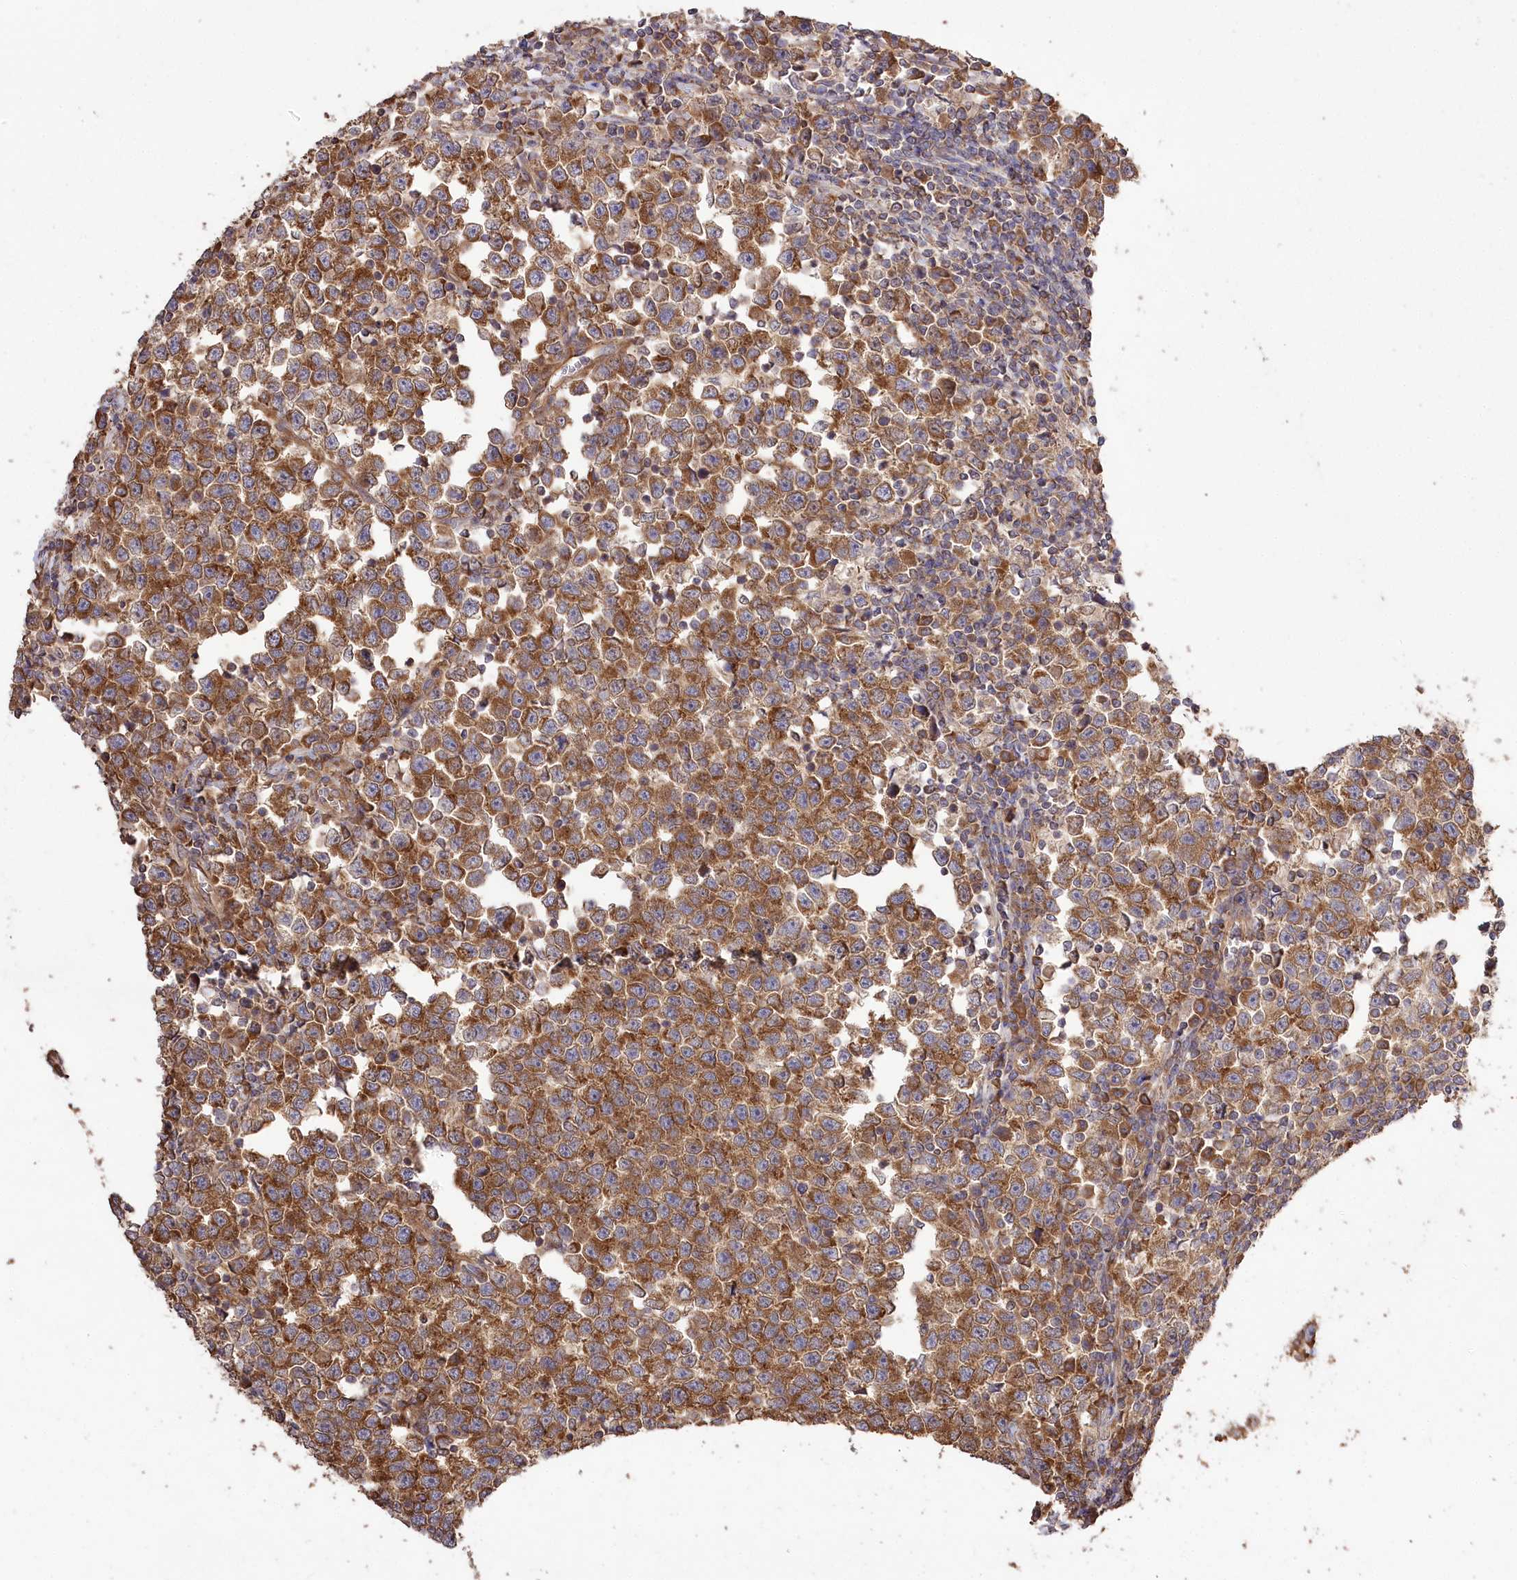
{"staining": {"intensity": "strong", "quantity": ">75%", "location": "cytoplasmic/membranous"}, "tissue": "testis cancer", "cell_type": "Tumor cells", "image_type": "cancer", "snomed": [{"axis": "morphology", "description": "Normal tissue, NOS"}, {"axis": "morphology", "description": "Seminoma, NOS"}, {"axis": "topography", "description": "Testis"}], "caption": "IHC image of neoplastic tissue: human testis cancer (seminoma) stained using IHC demonstrates high levels of strong protein expression localized specifically in the cytoplasmic/membranous of tumor cells, appearing as a cytoplasmic/membranous brown color.", "gene": "PRSS53", "patient": {"sex": "male", "age": 43}}